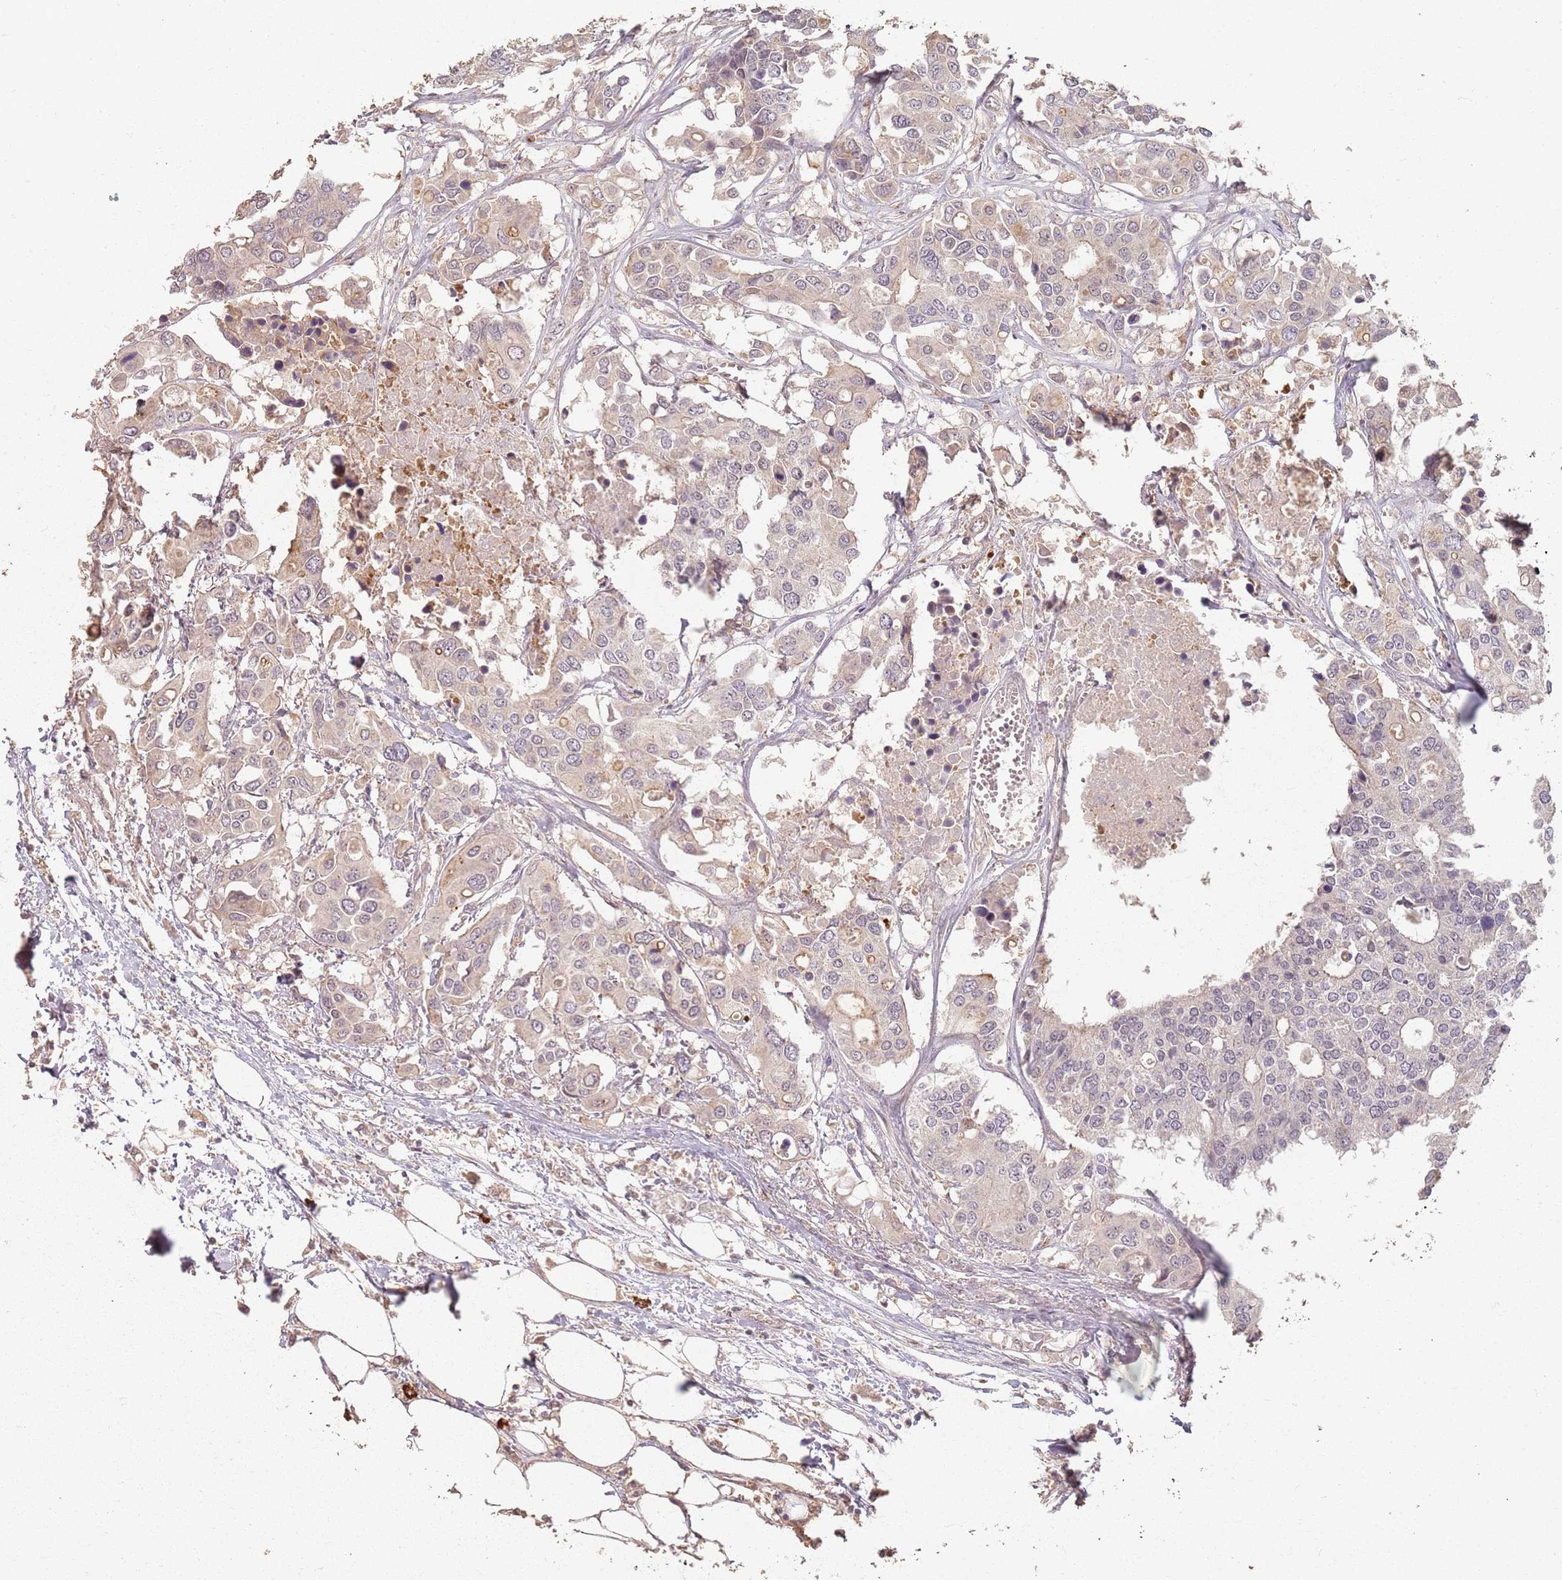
{"staining": {"intensity": "weak", "quantity": "<25%", "location": "cytoplasmic/membranous"}, "tissue": "colorectal cancer", "cell_type": "Tumor cells", "image_type": "cancer", "snomed": [{"axis": "morphology", "description": "Adenocarcinoma, NOS"}, {"axis": "topography", "description": "Colon"}], "caption": "IHC histopathology image of colorectal cancer stained for a protein (brown), which reveals no positivity in tumor cells. (Stains: DAB immunohistochemistry (IHC) with hematoxylin counter stain, Microscopy: brightfield microscopy at high magnification).", "gene": "CCDC168", "patient": {"sex": "male", "age": 77}}